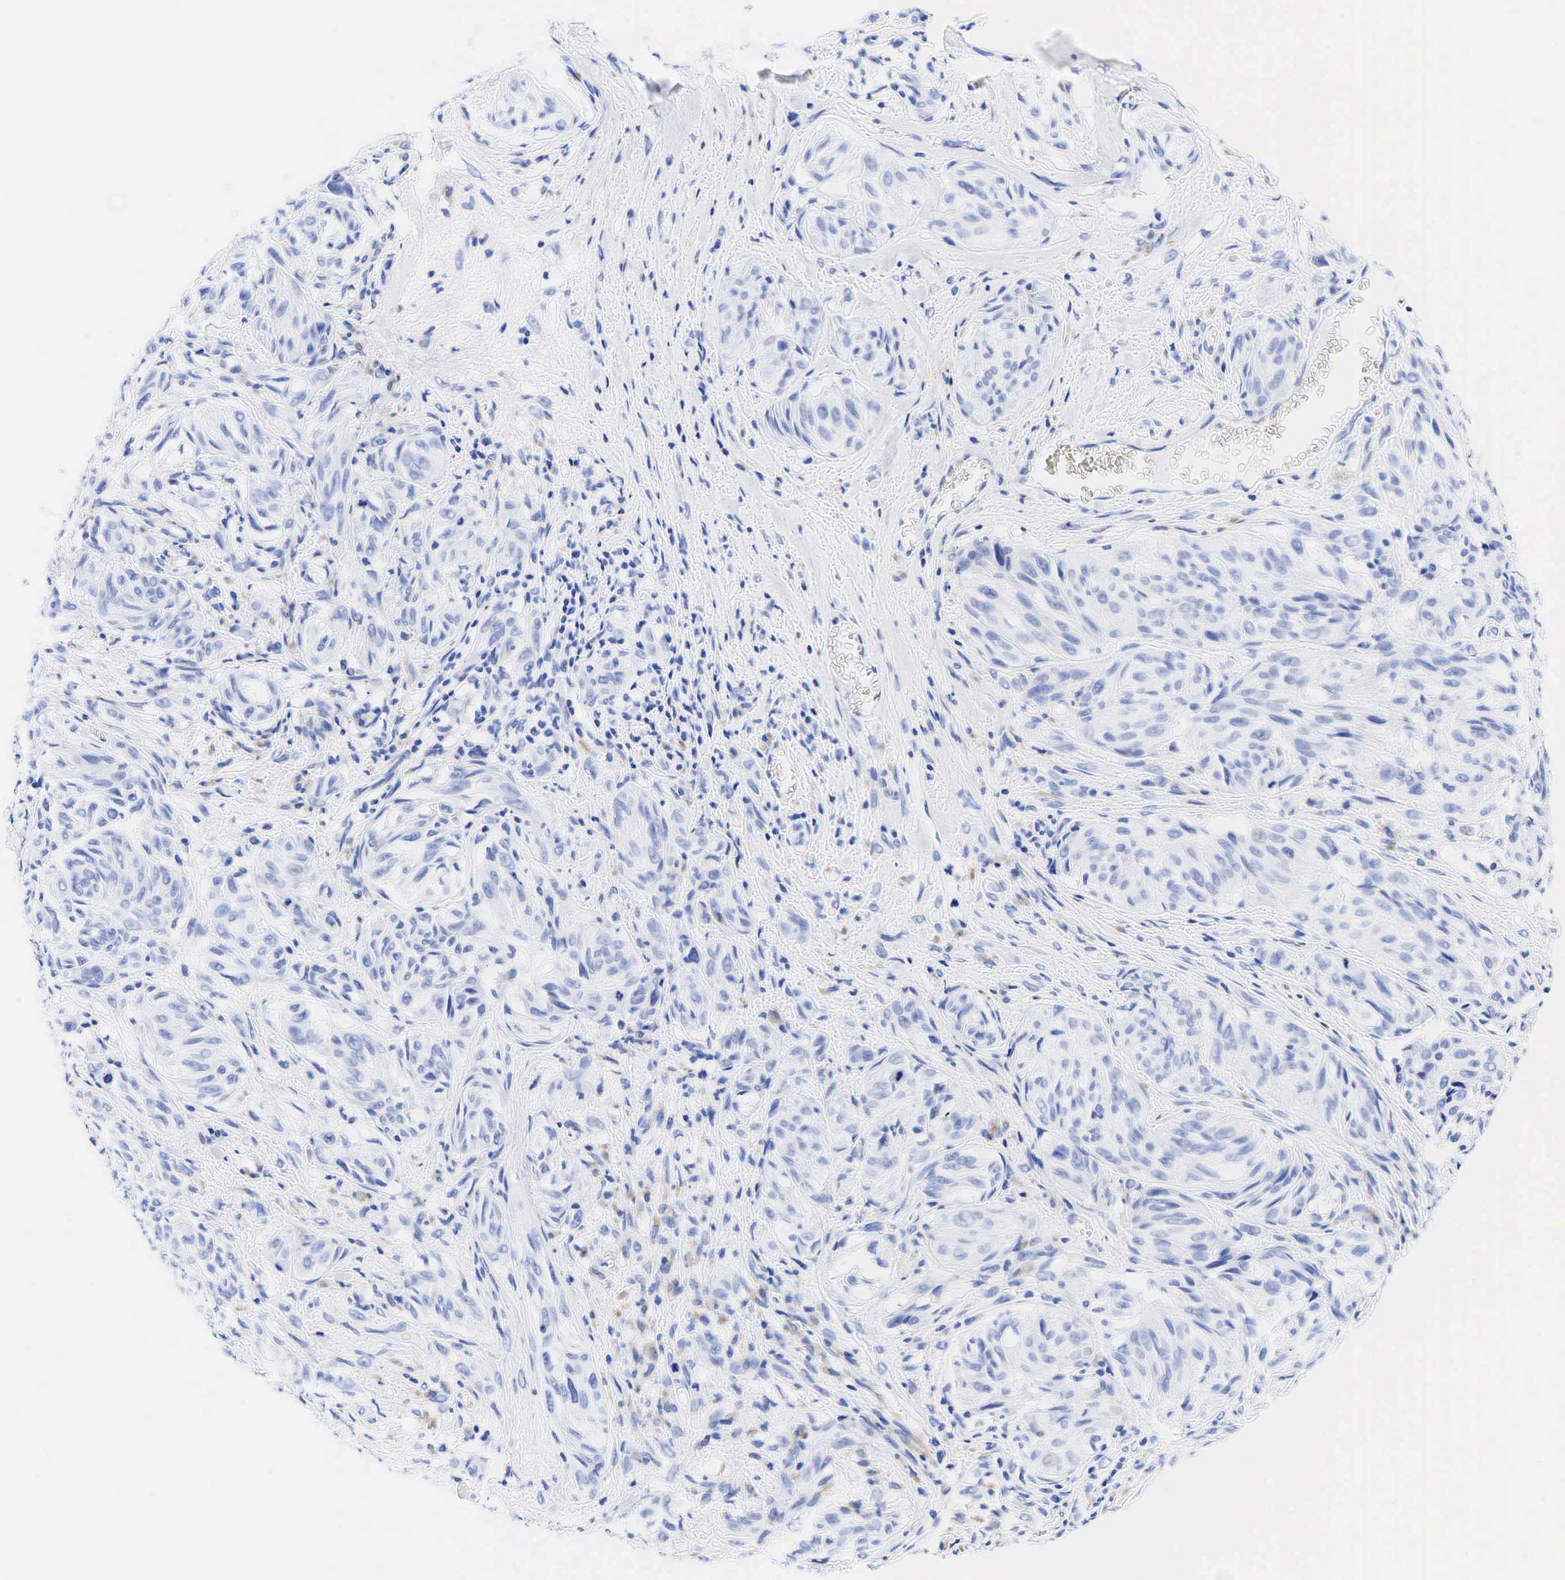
{"staining": {"intensity": "negative", "quantity": "none", "location": "none"}, "tissue": "melanoma", "cell_type": "Tumor cells", "image_type": "cancer", "snomed": [{"axis": "morphology", "description": "Malignant melanoma, NOS"}, {"axis": "topography", "description": "Skin"}], "caption": "Tumor cells show no significant protein expression in malignant melanoma.", "gene": "KRT19", "patient": {"sex": "male", "age": 54}}